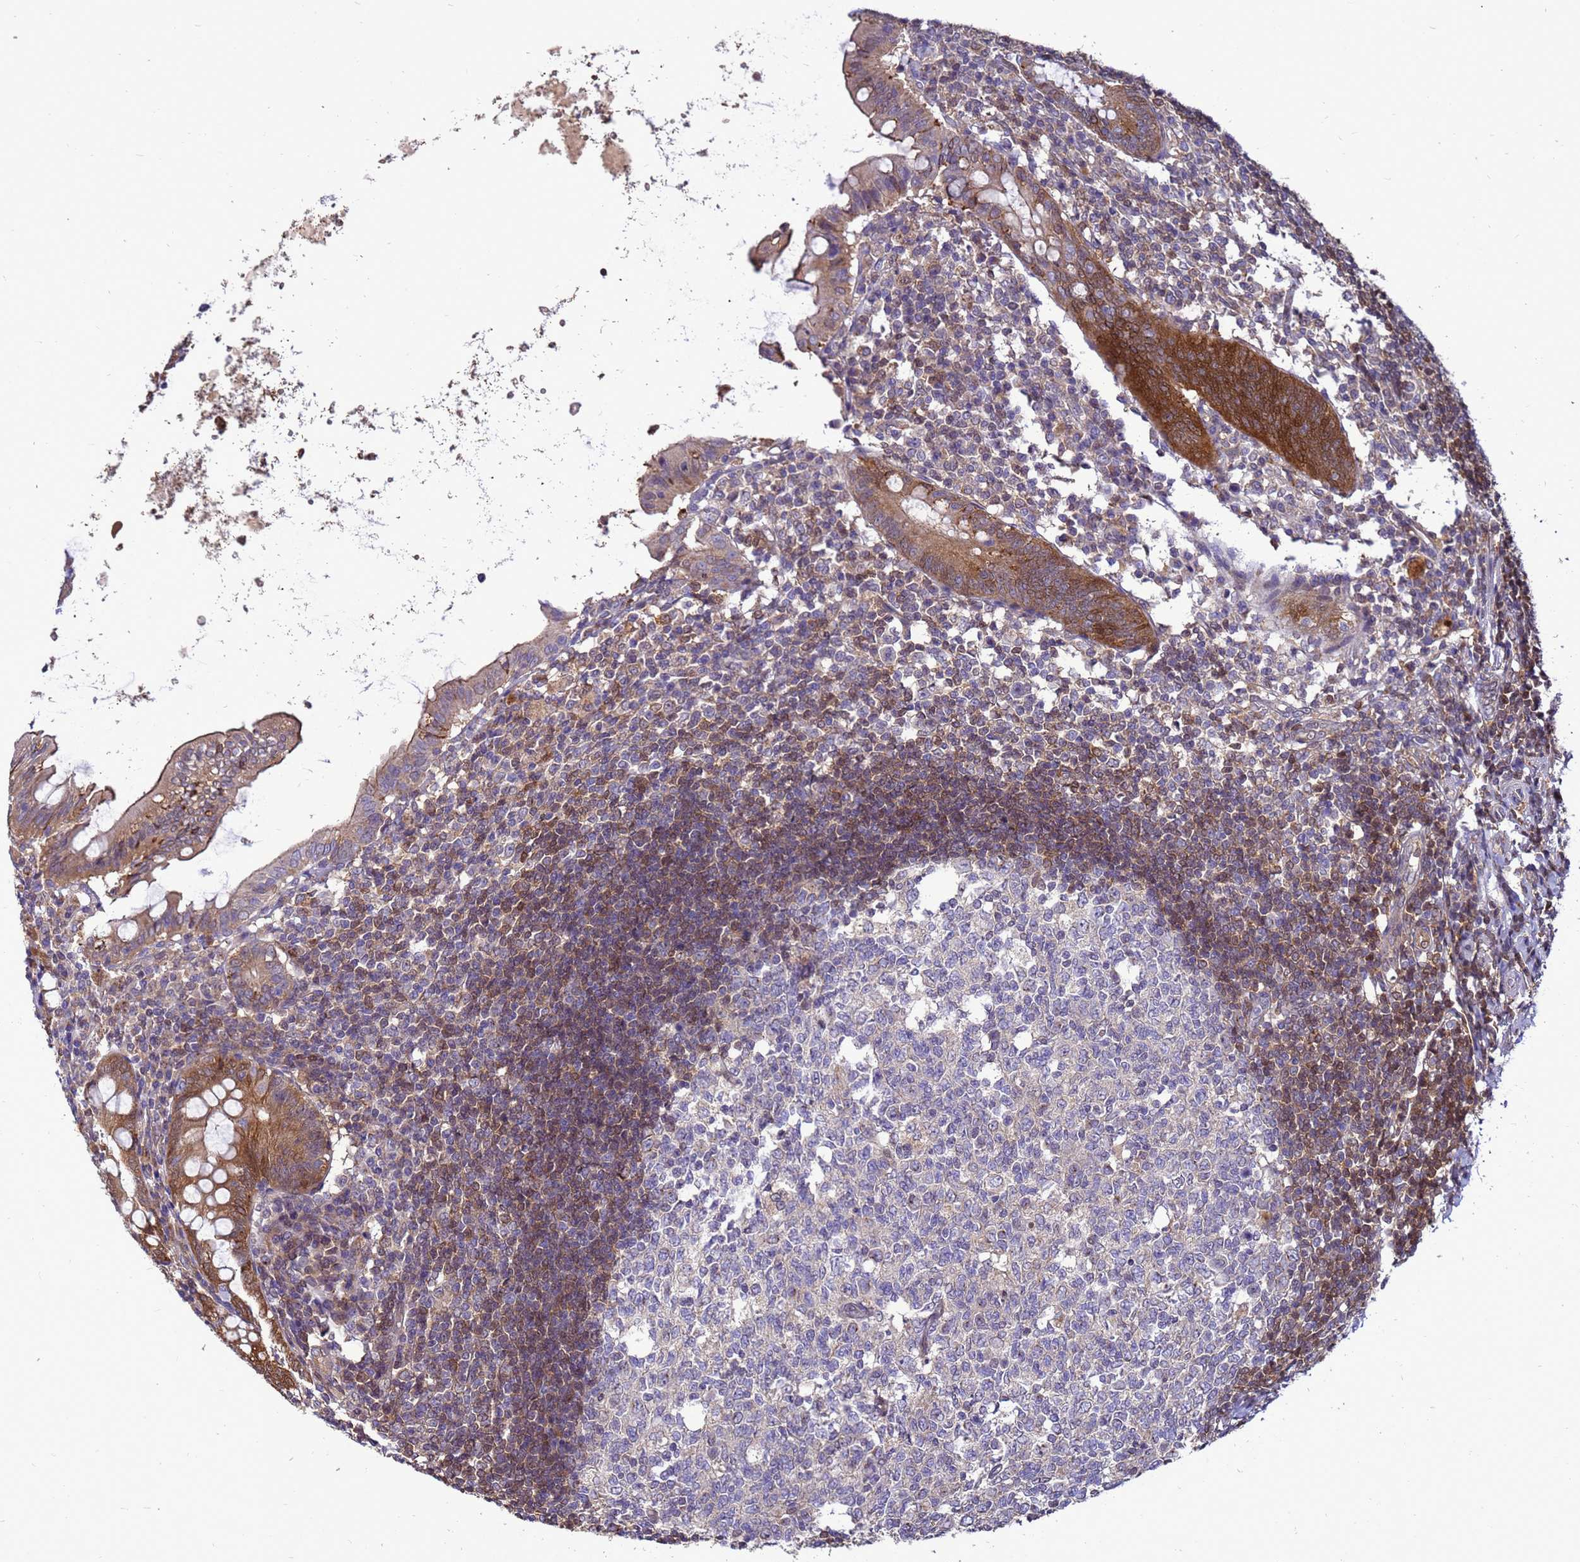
{"staining": {"intensity": "strong", "quantity": ">75%", "location": "cytoplasmic/membranous,nuclear"}, "tissue": "appendix", "cell_type": "Glandular cells", "image_type": "normal", "snomed": [{"axis": "morphology", "description": "Normal tissue, NOS"}, {"axis": "topography", "description": "Appendix"}], "caption": "Appendix was stained to show a protein in brown. There is high levels of strong cytoplasmic/membranous,nuclear positivity in about >75% of glandular cells. (brown staining indicates protein expression, while blue staining denotes nuclei).", "gene": "EIF4EBP3", "patient": {"sex": "female", "age": 54}}